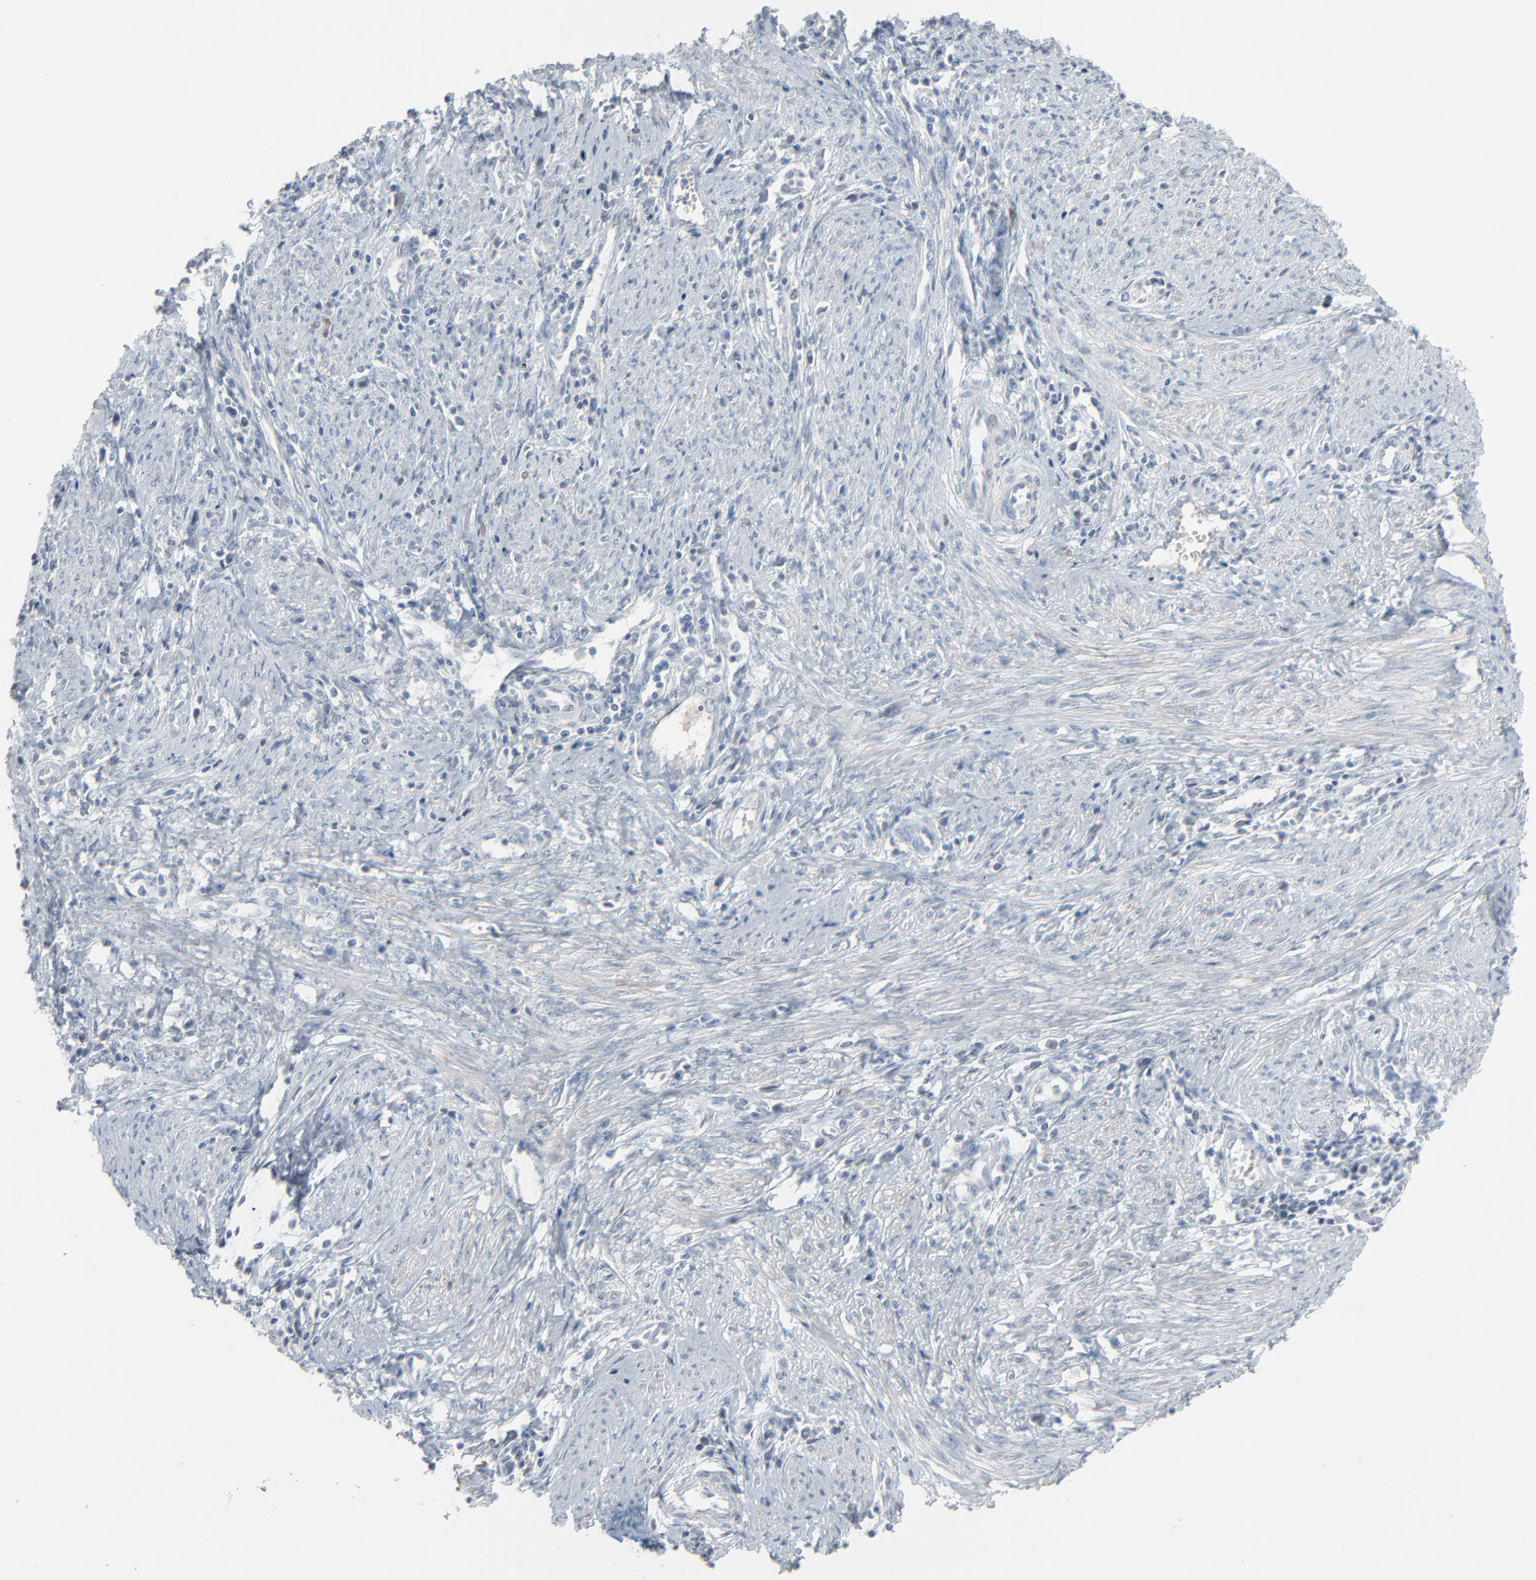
{"staining": {"intensity": "negative", "quantity": "none", "location": "none"}, "tissue": "cervical cancer", "cell_type": "Tumor cells", "image_type": "cancer", "snomed": [{"axis": "morphology", "description": "Adenocarcinoma, NOS"}, {"axis": "topography", "description": "Cervix"}], "caption": "Cervical cancer was stained to show a protein in brown. There is no significant positivity in tumor cells. The staining was performed using DAB (3,3'-diaminobenzidine) to visualize the protein expression in brown, while the nuclei were stained in blue with hematoxylin (Magnification: 20x).", "gene": "SAGE1", "patient": {"sex": "female", "age": 36}}